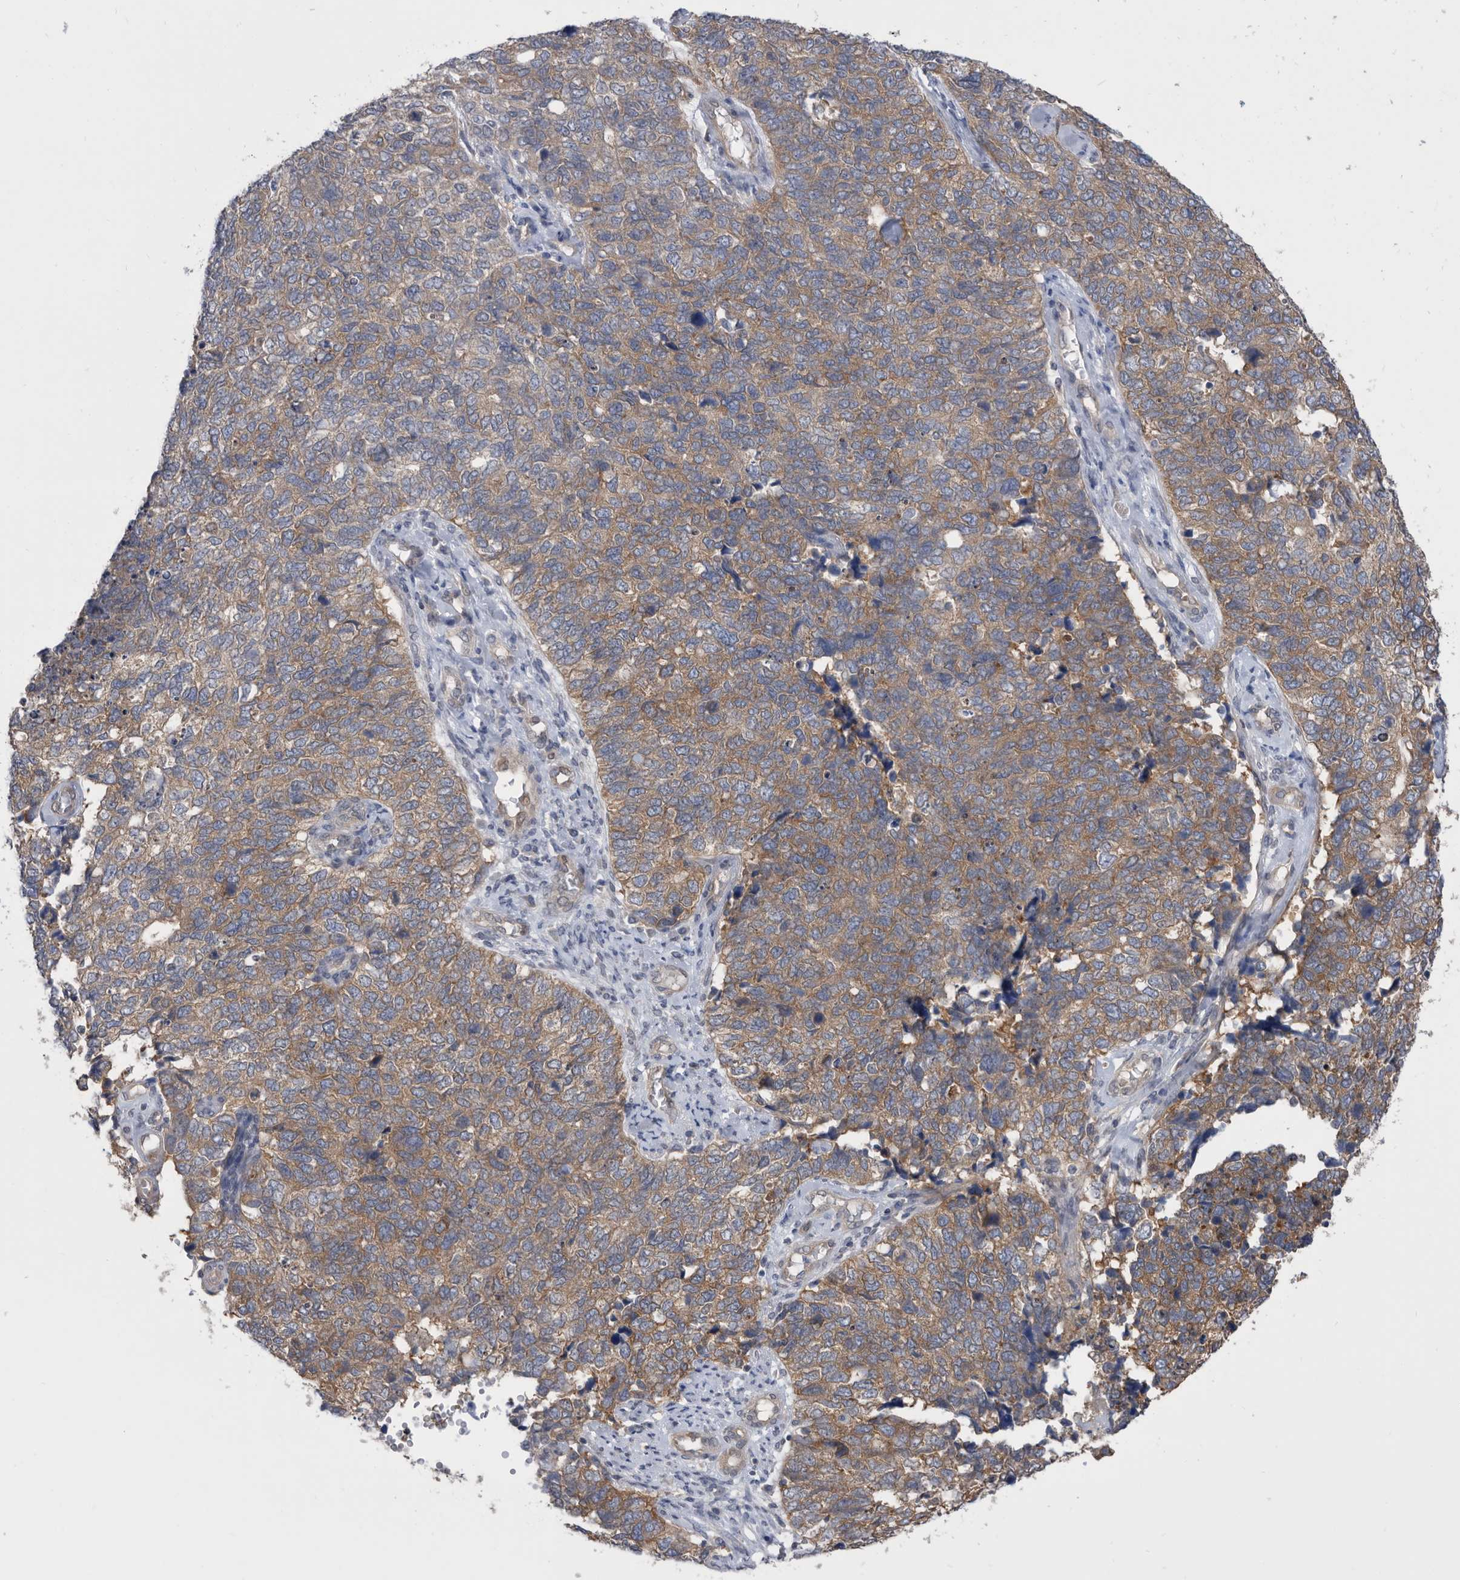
{"staining": {"intensity": "moderate", "quantity": ">75%", "location": "cytoplasmic/membranous"}, "tissue": "cervical cancer", "cell_type": "Tumor cells", "image_type": "cancer", "snomed": [{"axis": "morphology", "description": "Squamous cell carcinoma, NOS"}, {"axis": "topography", "description": "Cervix"}], "caption": "Brown immunohistochemical staining in squamous cell carcinoma (cervical) shows moderate cytoplasmic/membranous staining in approximately >75% of tumor cells.", "gene": "CCT4", "patient": {"sex": "female", "age": 63}}